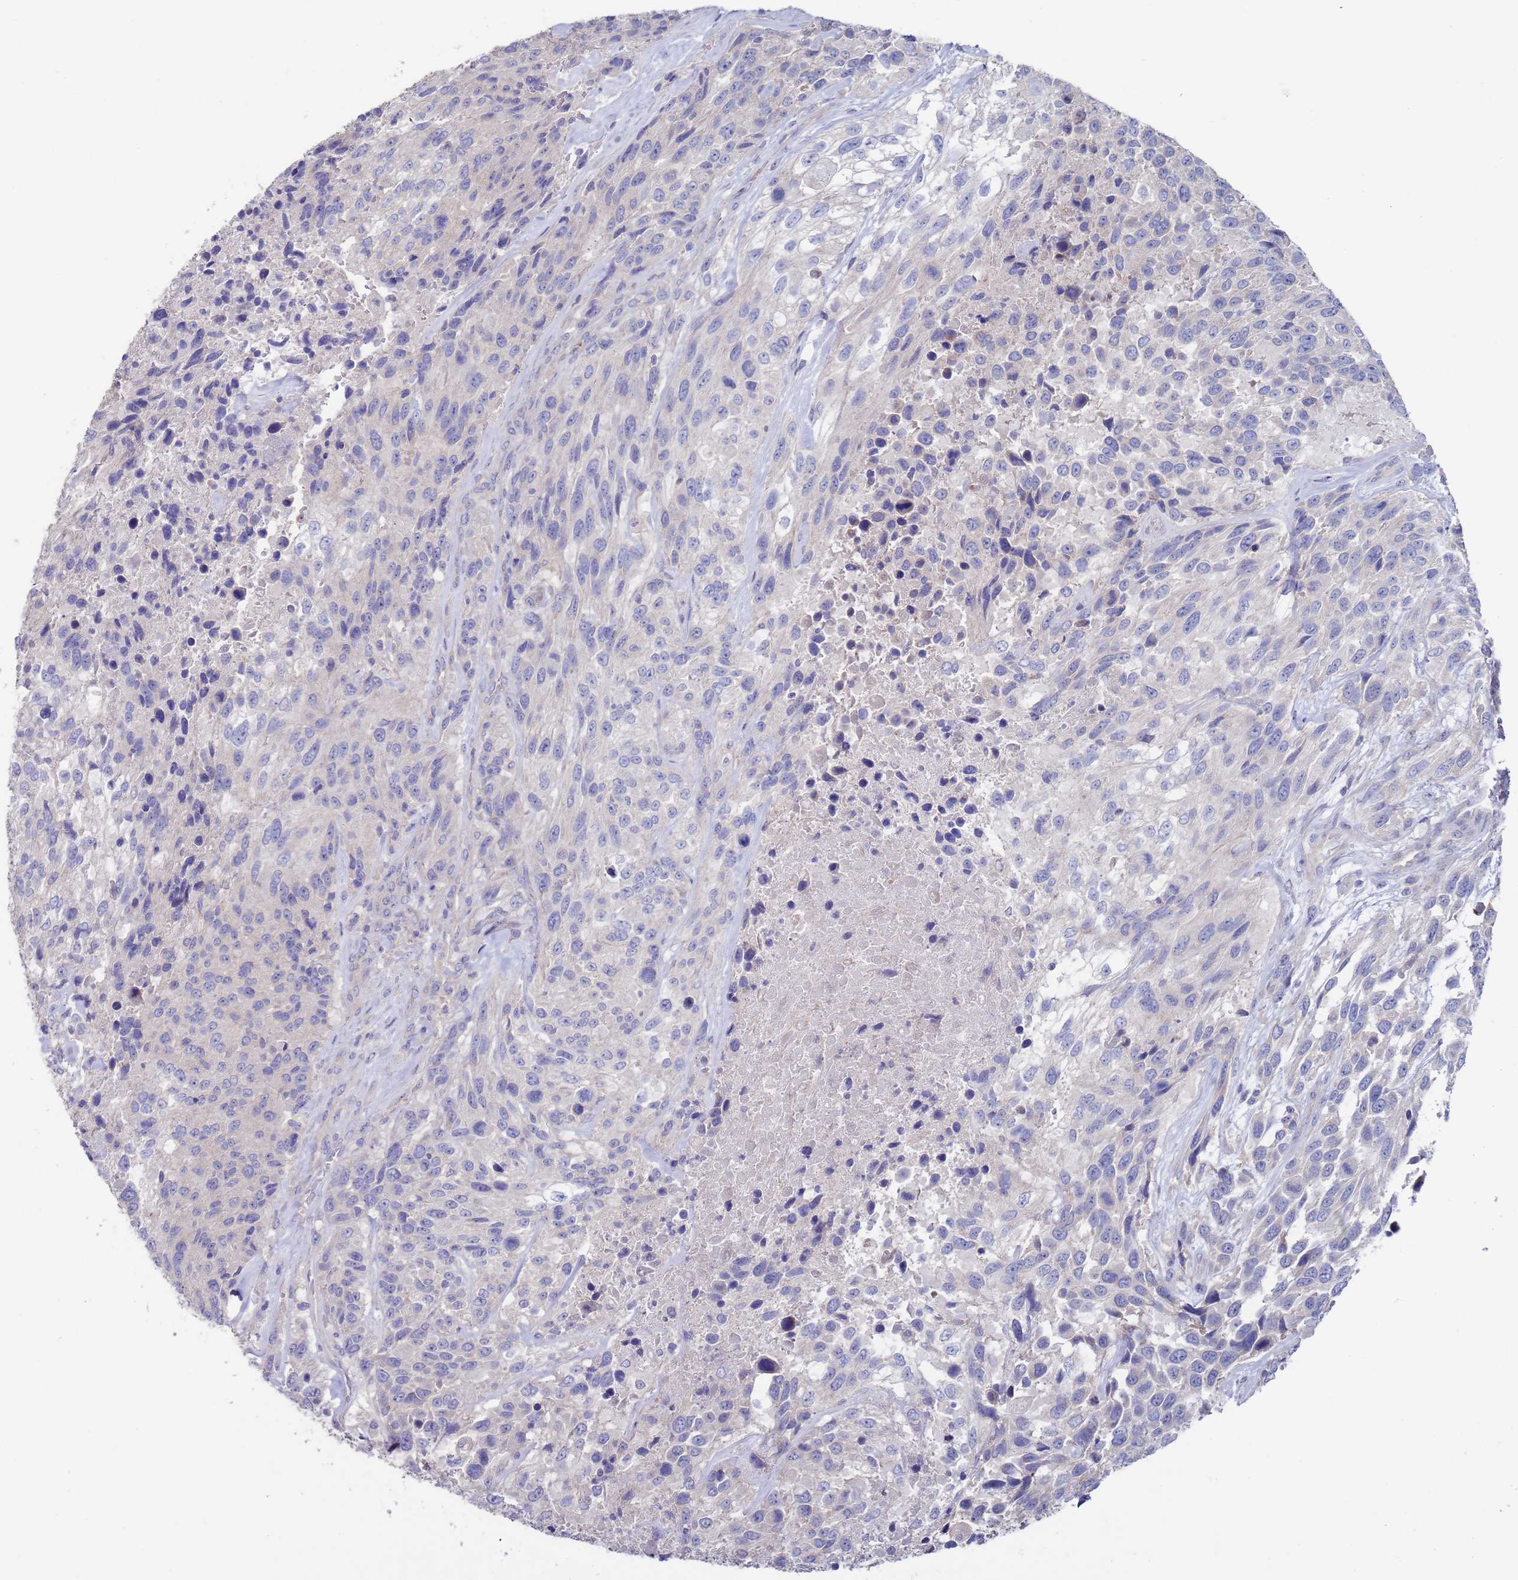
{"staining": {"intensity": "negative", "quantity": "none", "location": "none"}, "tissue": "urothelial cancer", "cell_type": "Tumor cells", "image_type": "cancer", "snomed": [{"axis": "morphology", "description": "Urothelial carcinoma, High grade"}, {"axis": "topography", "description": "Urinary bladder"}], "caption": "A high-resolution image shows IHC staining of urothelial cancer, which displays no significant positivity in tumor cells.", "gene": "KRTCAP3", "patient": {"sex": "female", "age": 70}}